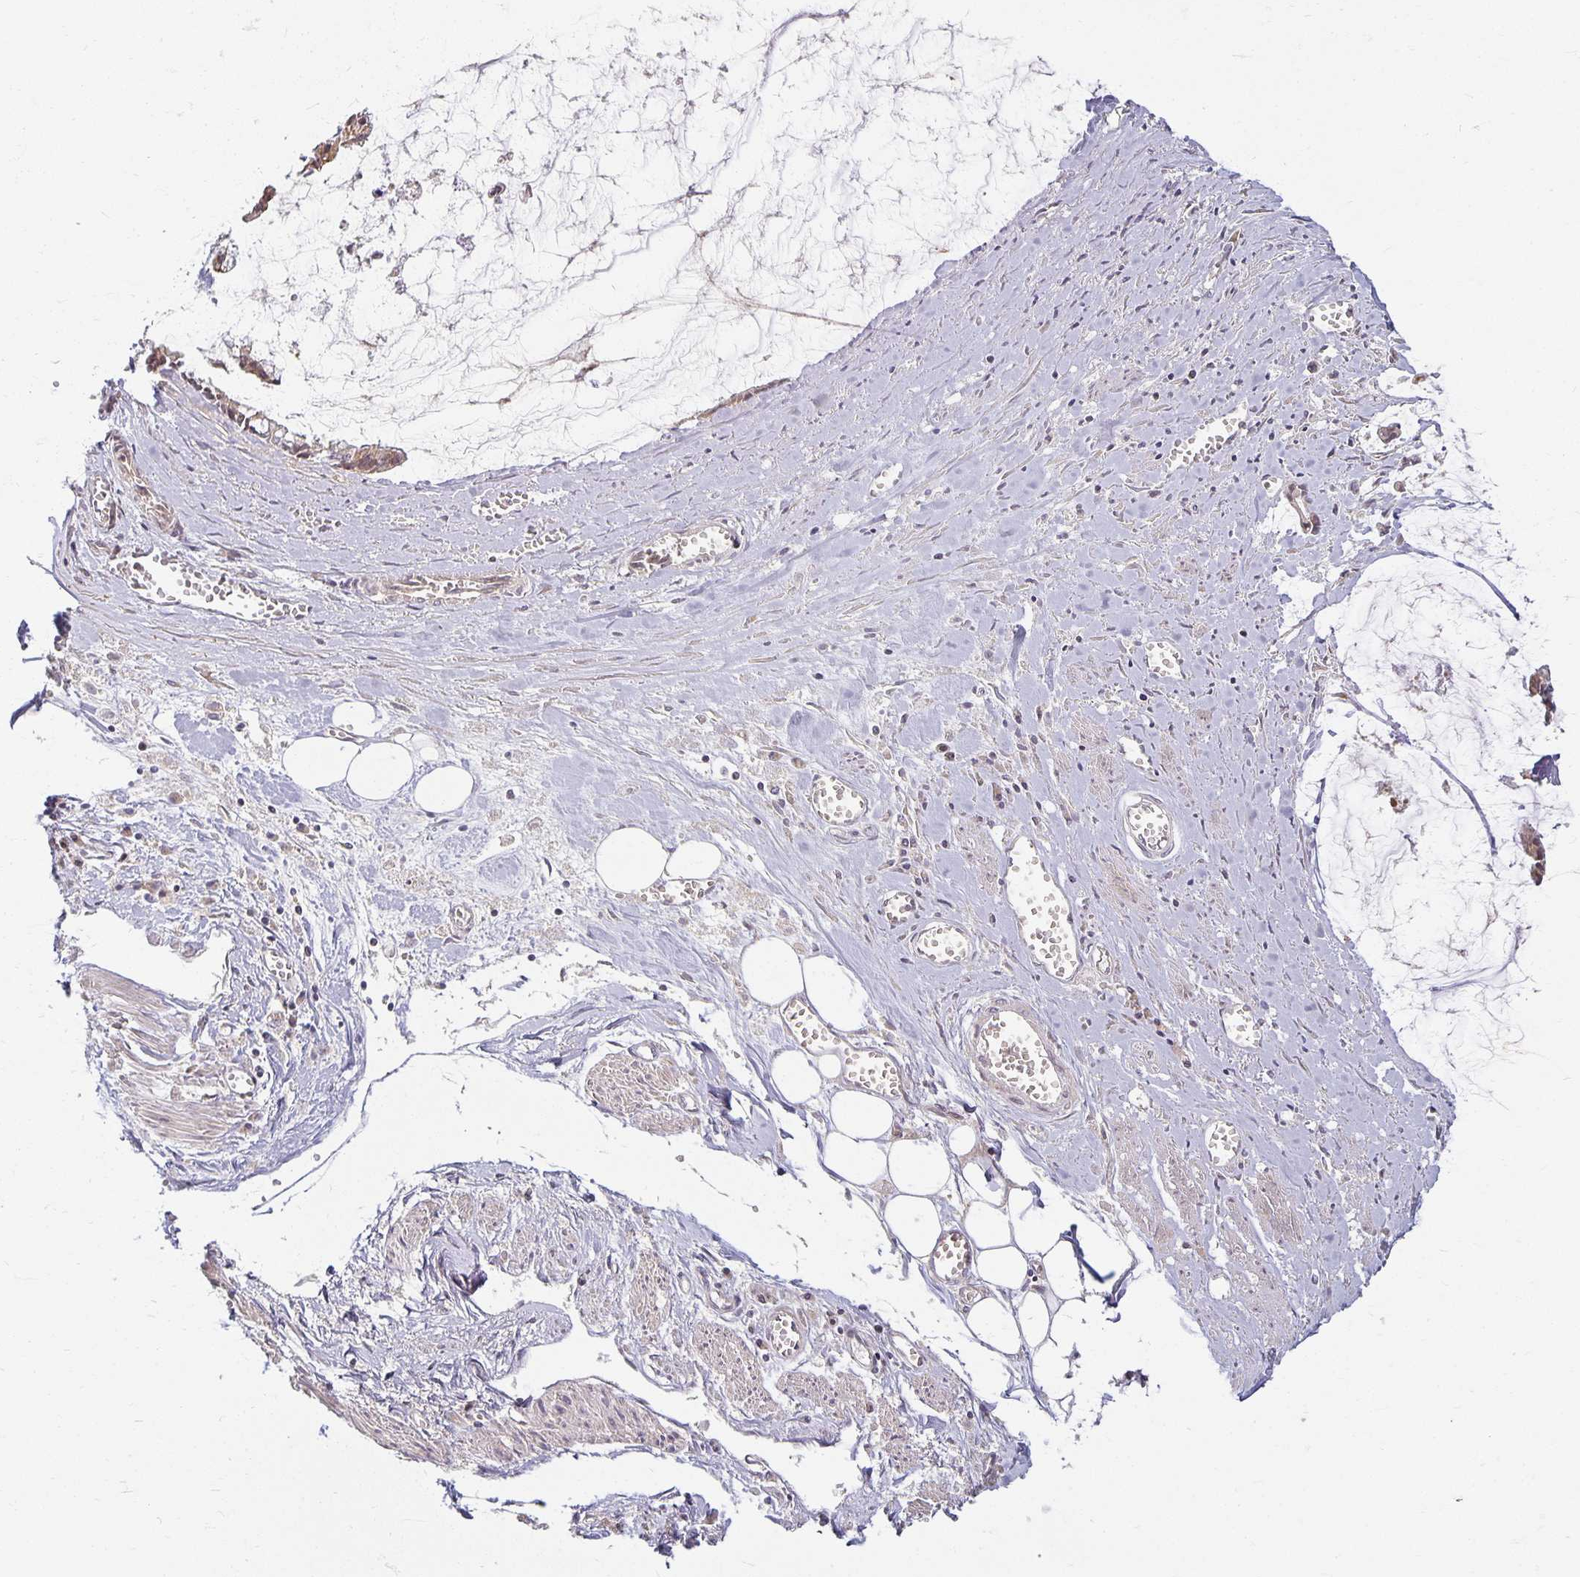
{"staining": {"intensity": "weak", "quantity": "25%-75%", "location": "cytoplasmic/membranous,nuclear"}, "tissue": "ovarian cancer", "cell_type": "Tumor cells", "image_type": "cancer", "snomed": [{"axis": "morphology", "description": "Cystadenocarcinoma, mucinous, NOS"}, {"axis": "topography", "description": "Ovary"}], "caption": "Ovarian mucinous cystadenocarcinoma stained with immunohistochemistry (IHC) reveals weak cytoplasmic/membranous and nuclear expression in about 25%-75% of tumor cells.", "gene": "EHF", "patient": {"sex": "female", "age": 90}}